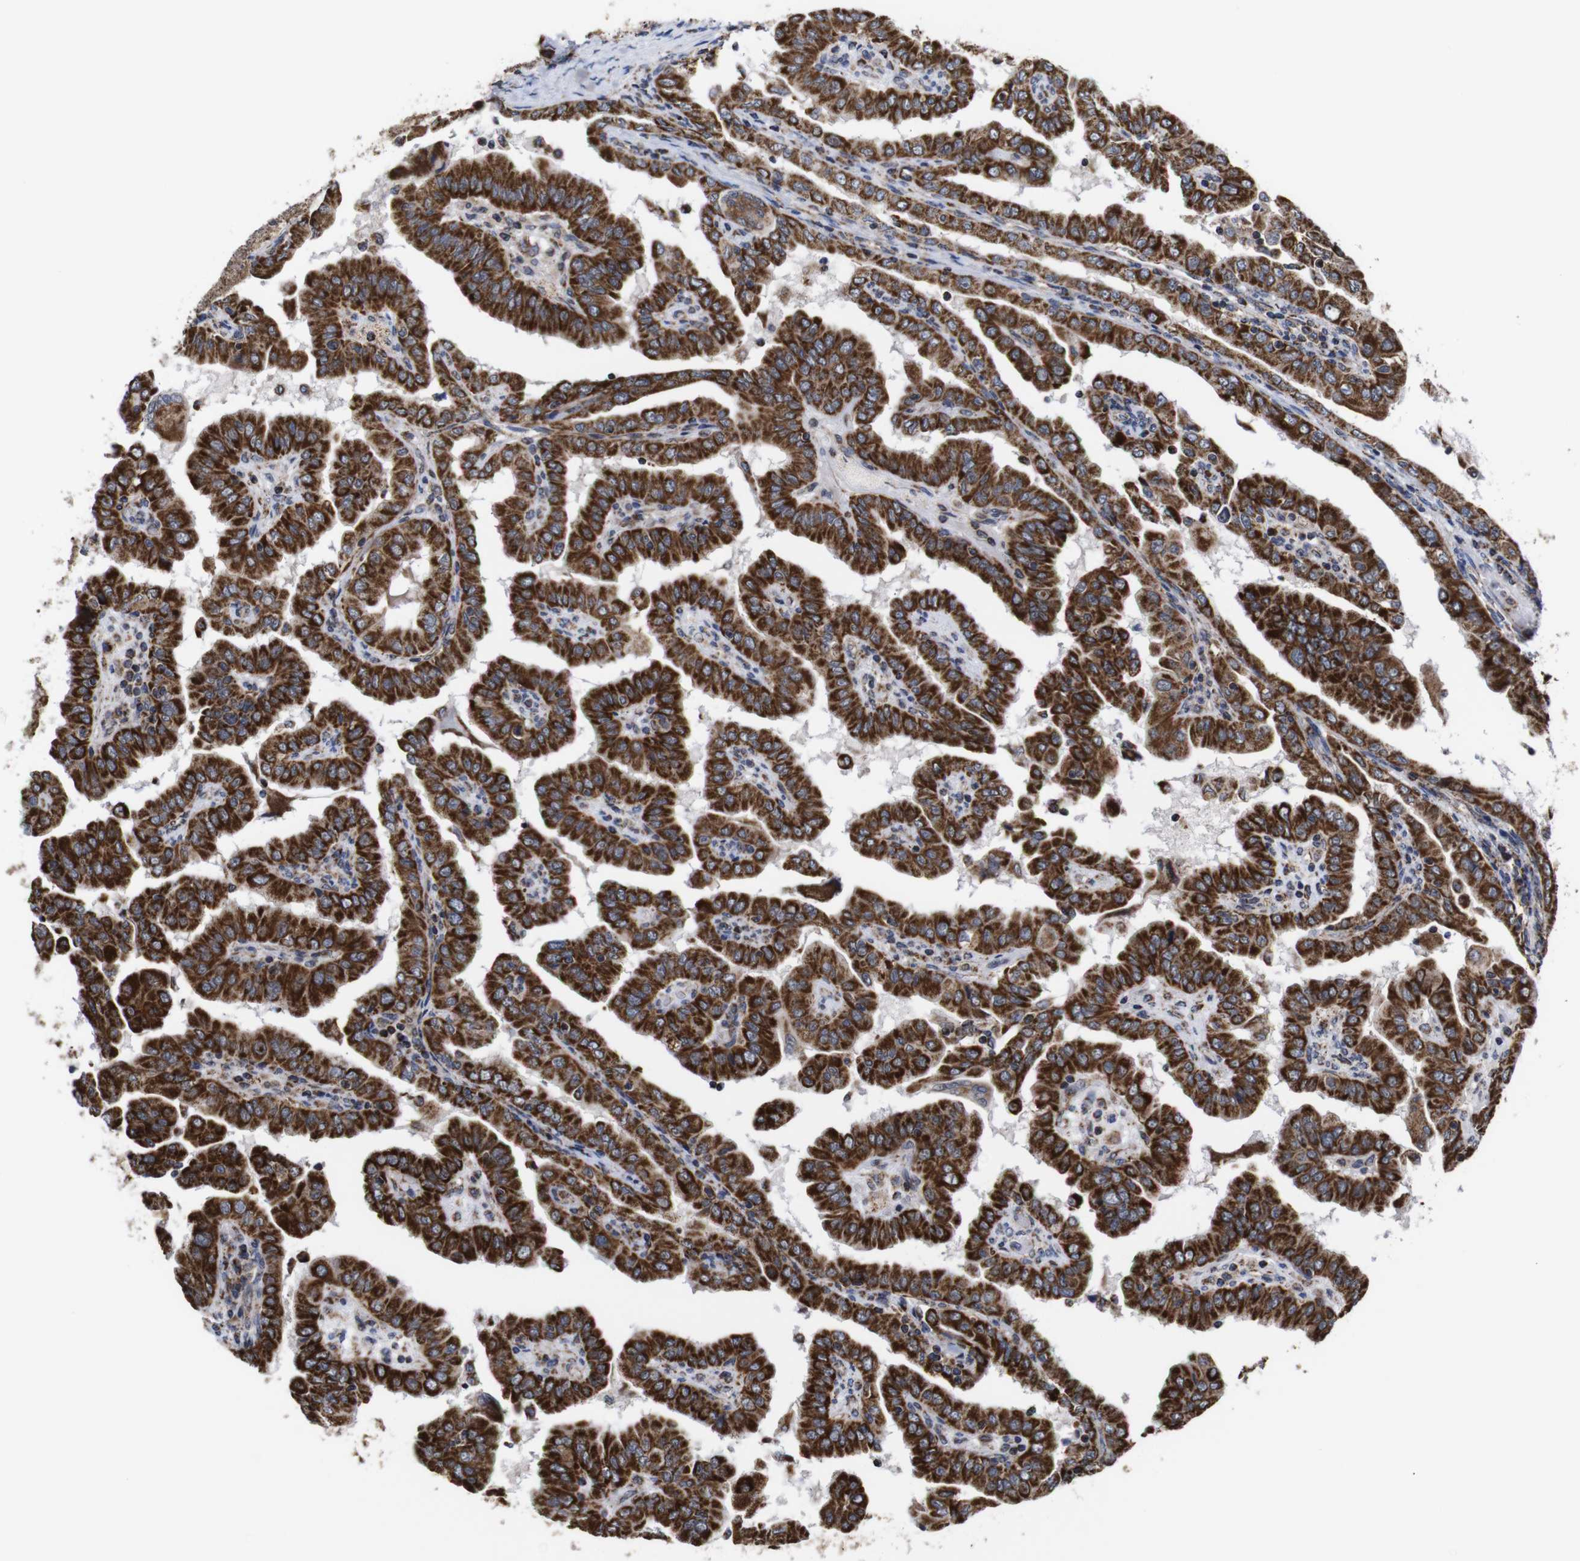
{"staining": {"intensity": "strong", "quantity": ">75%", "location": "cytoplasmic/membranous"}, "tissue": "thyroid cancer", "cell_type": "Tumor cells", "image_type": "cancer", "snomed": [{"axis": "morphology", "description": "Papillary adenocarcinoma, NOS"}, {"axis": "topography", "description": "Thyroid gland"}], "caption": "This is an image of immunohistochemistry (IHC) staining of thyroid papillary adenocarcinoma, which shows strong expression in the cytoplasmic/membranous of tumor cells.", "gene": "C17orf80", "patient": {"sex": "male", "age": 33}}